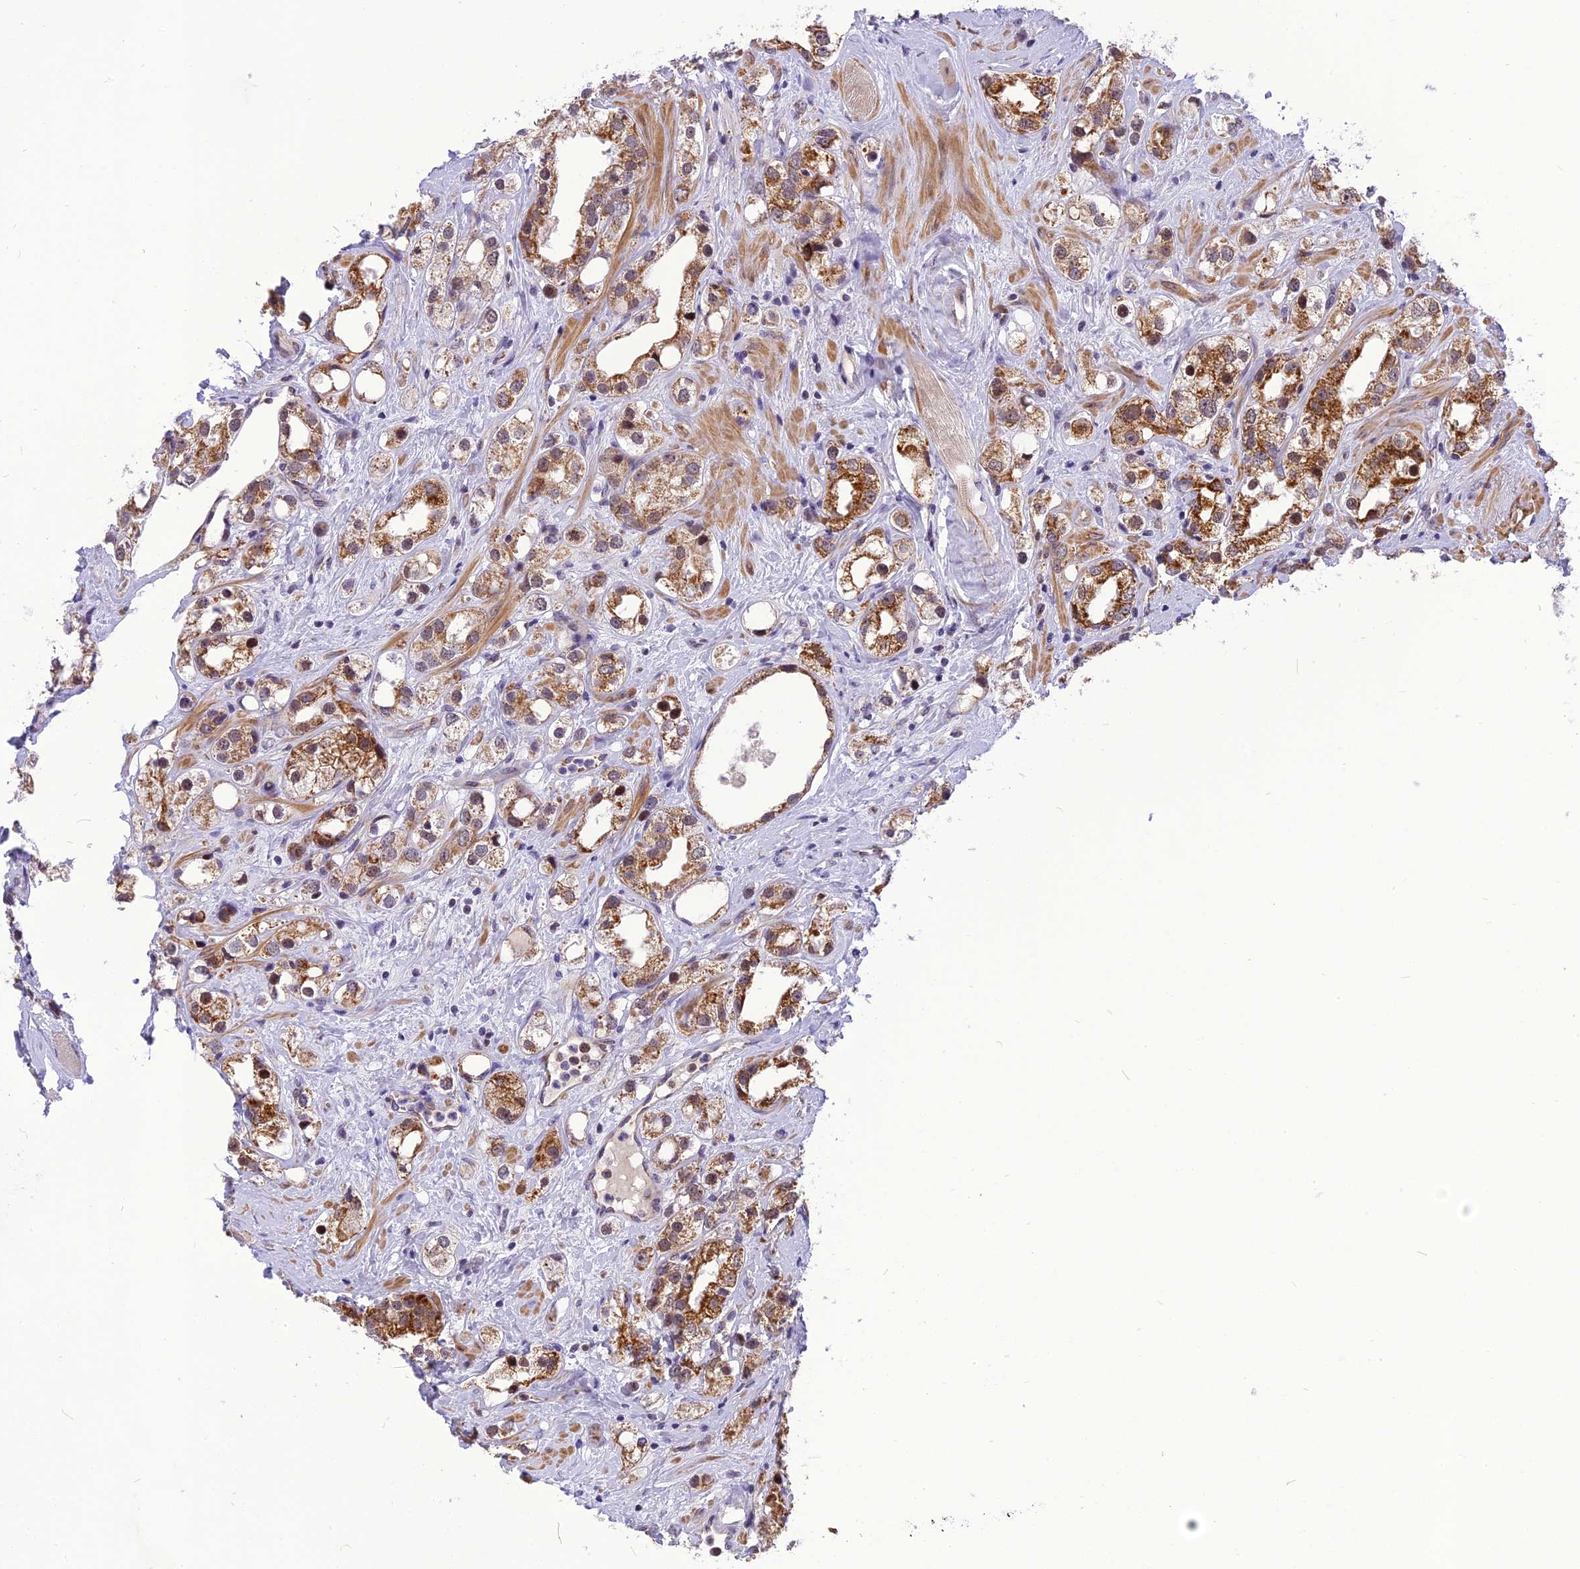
{"staining": {"intensity": "moderate", "quantity": ">75%", "location": "cytoplasmic/membranous"}, "tissue": "prostate cancer", "cell_type": "Tumor cells", "image_type": "cancer", "snomed": [{"axis": "morphology", "description": "Adenocarcinoma, NOS"}, {"axis": "topography", "description": "Prostate"}], "caption": "Immunohistochemistry (DAB) staining of prostate cancer displays moderate cytoplasmic/membranous protein expression in about >75% of tumor cells. The protein is shown in brown color, while the nuclei are stained blue.", "gene": "CMC1", "patient": {"sex": "male", "age": 79}}